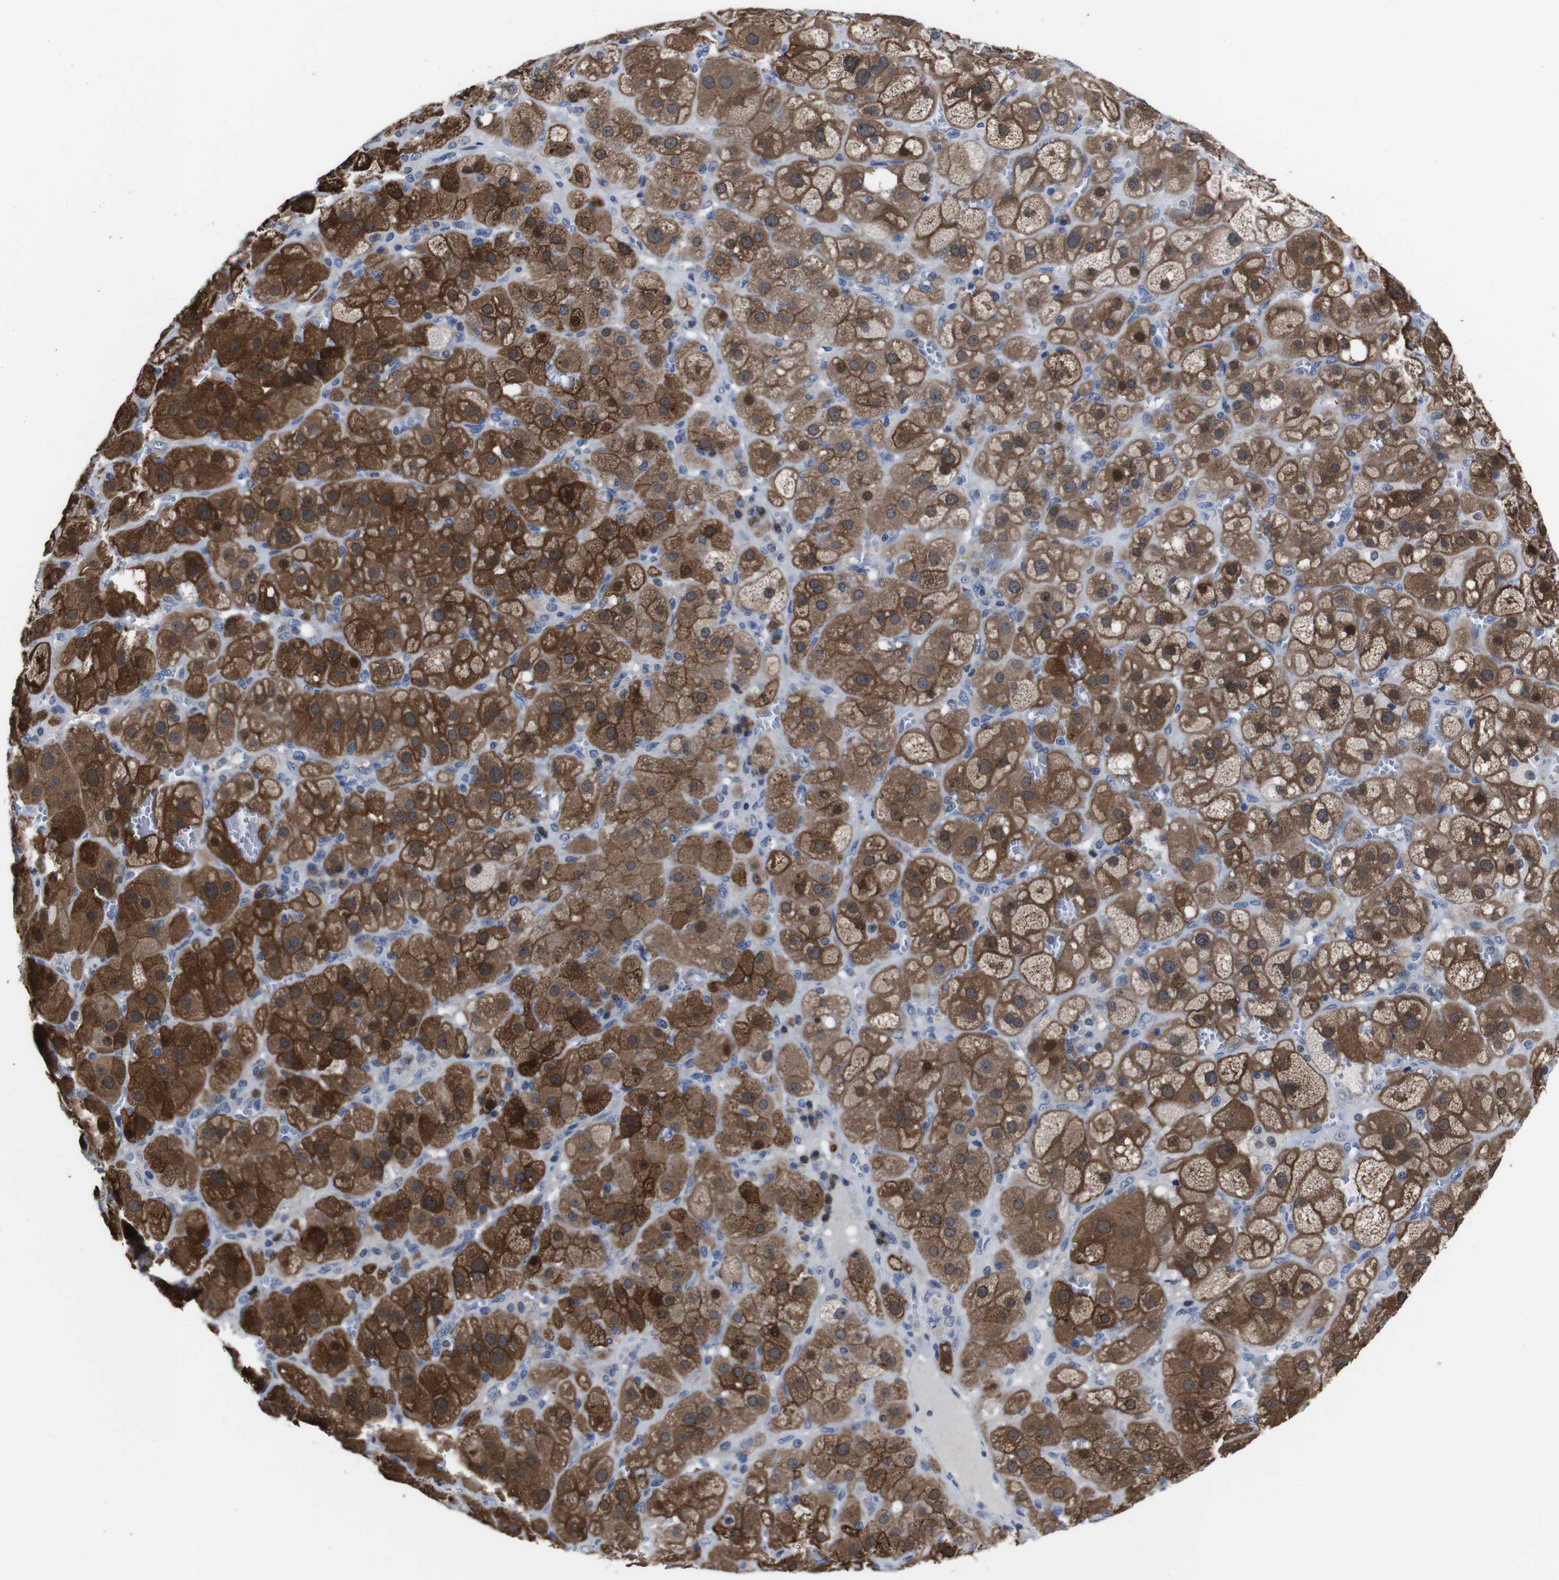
{"staining": {"intensity": "strong", "quantity": ">75%", "location": "cytoplasmic/membranous,nuclear"}, "tissue": "adrenal gland", "cell_type": "Glandular cells", "image_type": "normal", "snomed": [{"axis": "morphology", "description": "Normal tissue, NOS"}, {"axis": "topography", "description": "Adrenal gland"}], "caption": "Strong cytoplasmic/membranous,nuclear protein staining is appreciated in about >75% of glandular cells in adrenal gland.", "gene": "SEMA4B", "patient": {"sex": "female", "age": 47}}